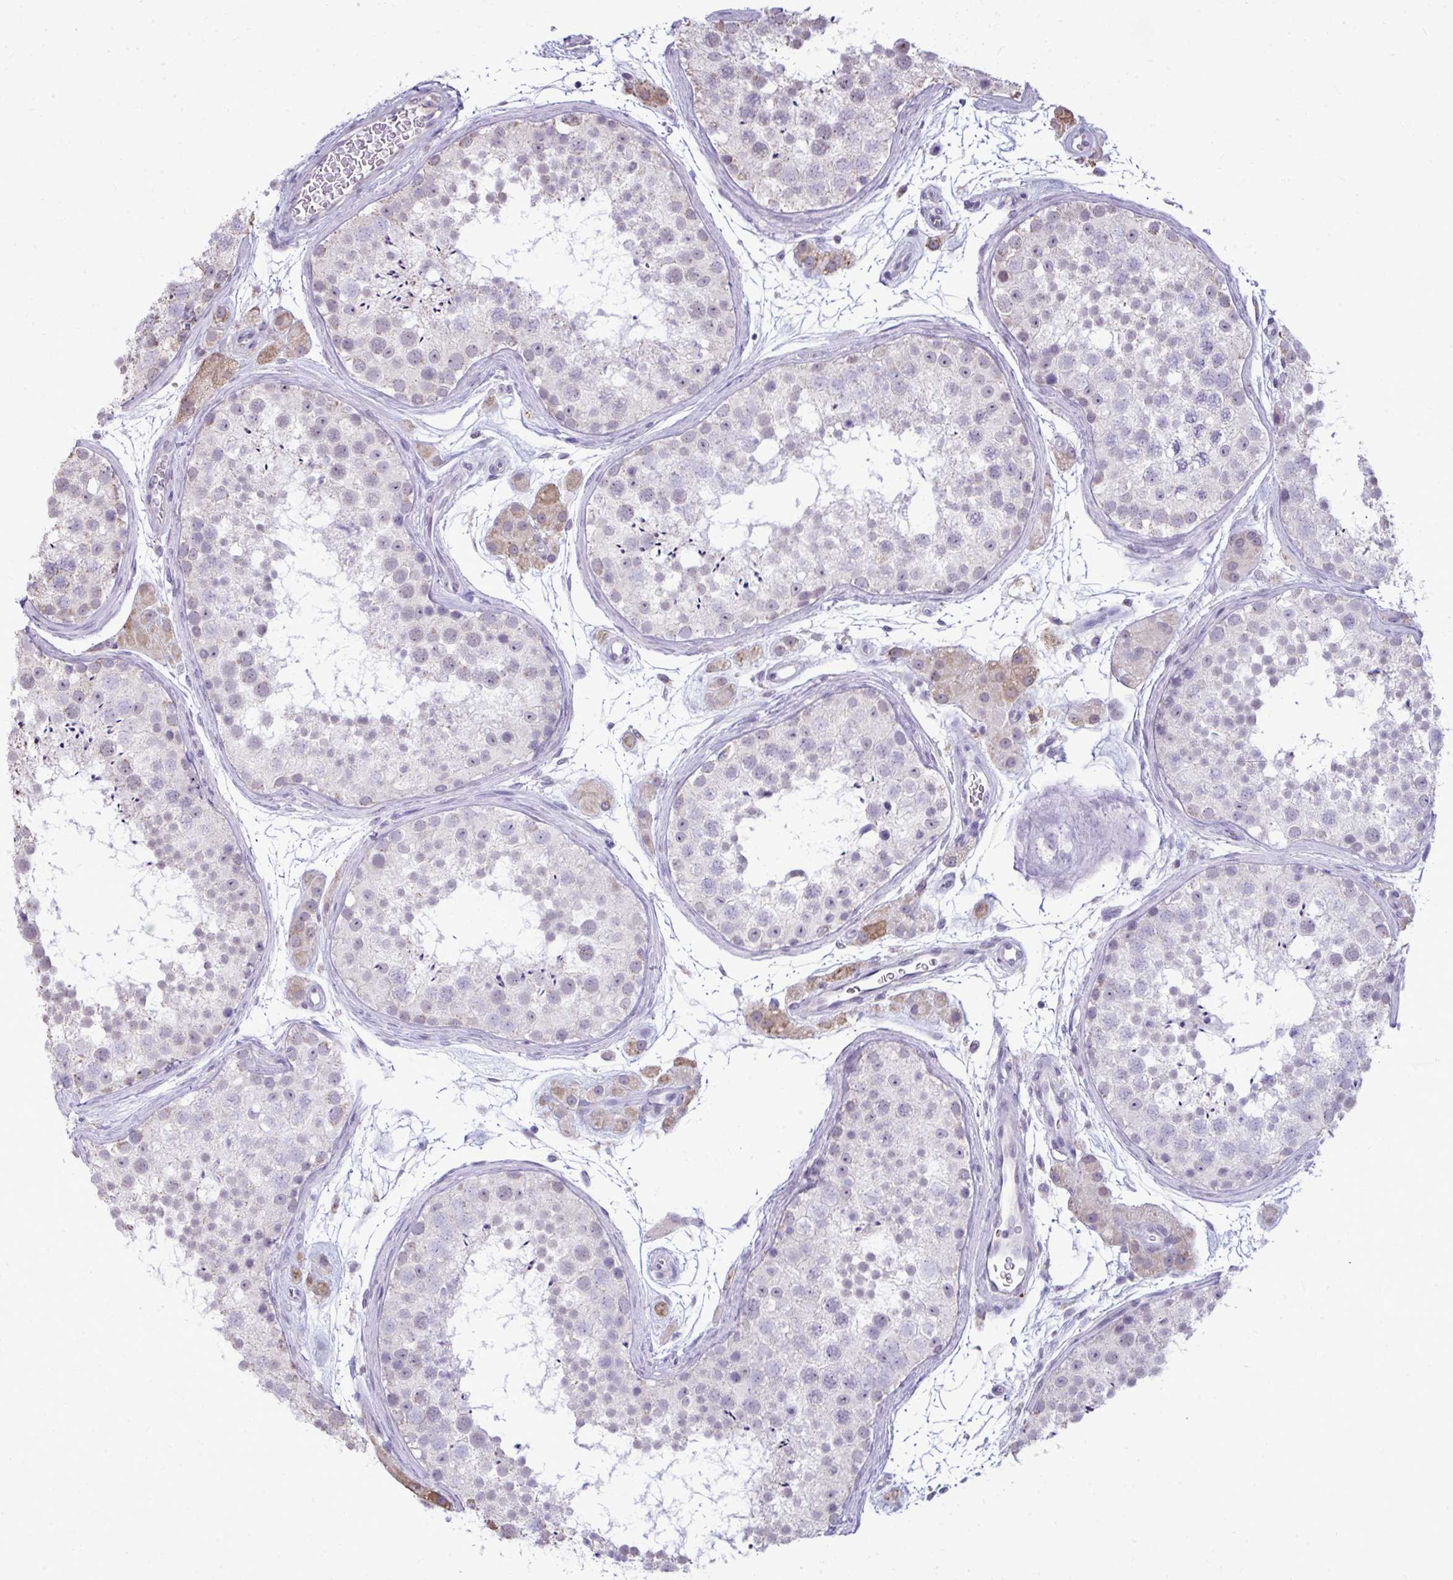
{"staining": {"intensity": "negative", "quantity": "none", "location": "none"}, "tissue": "testis", "cell_type": "Cells in seminiferous ducts", "image_type": "normal", "snomed": [{"axis": "morphology", "description": "Normal tissue, NOS"}, {"axis": "topography", "description": "Testis"}], "caption": "Normal testis was stained to show a protein in brown. There is no significant staining in cells in seminiferous ducts. (DAB IHC with hematoxylin counter stain).", "gene": "NPPA", "patient": {"sex": "male", "age": 41}}